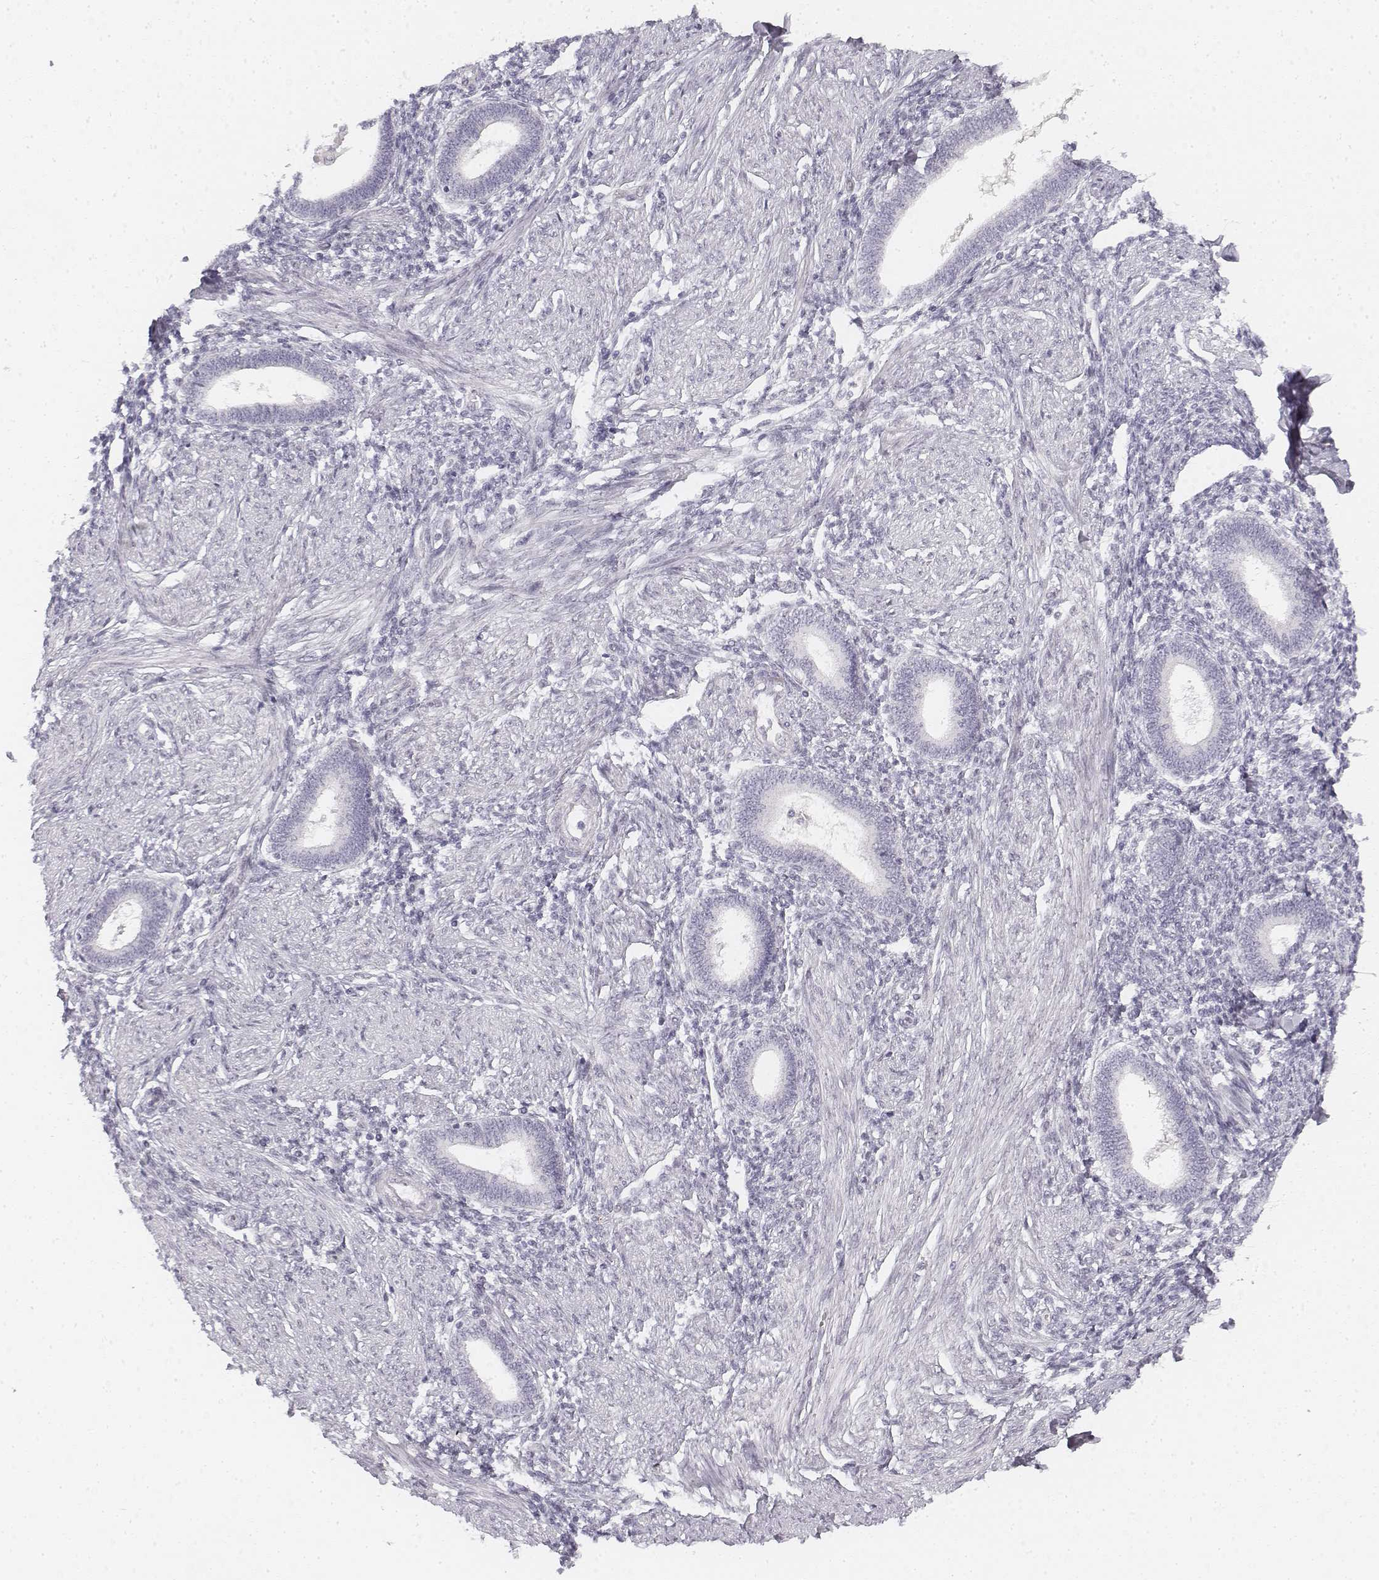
{"staining": {"intensity": "negative", "quantity": "none", "location": "none"}, "tissue": "endometrium", "cell_type": "Cells in endometrial stroma", "image_type": "normal", "snomed": [{"axis": "morphology", "description": "Normal tissue, NOS"}, {"axis": "topography", "description": "Endometrium"}], "caption": "A high-resolution image shows IHC staining of benign endometrium, which displays no significant positivity in cells in endometrial stroma. (DAB (3,3'-diaminobenzidine) immunohistochemistry, high magnification).", "gene": "KRTAP2", "patient": {"sex": "female", "age": 42}}